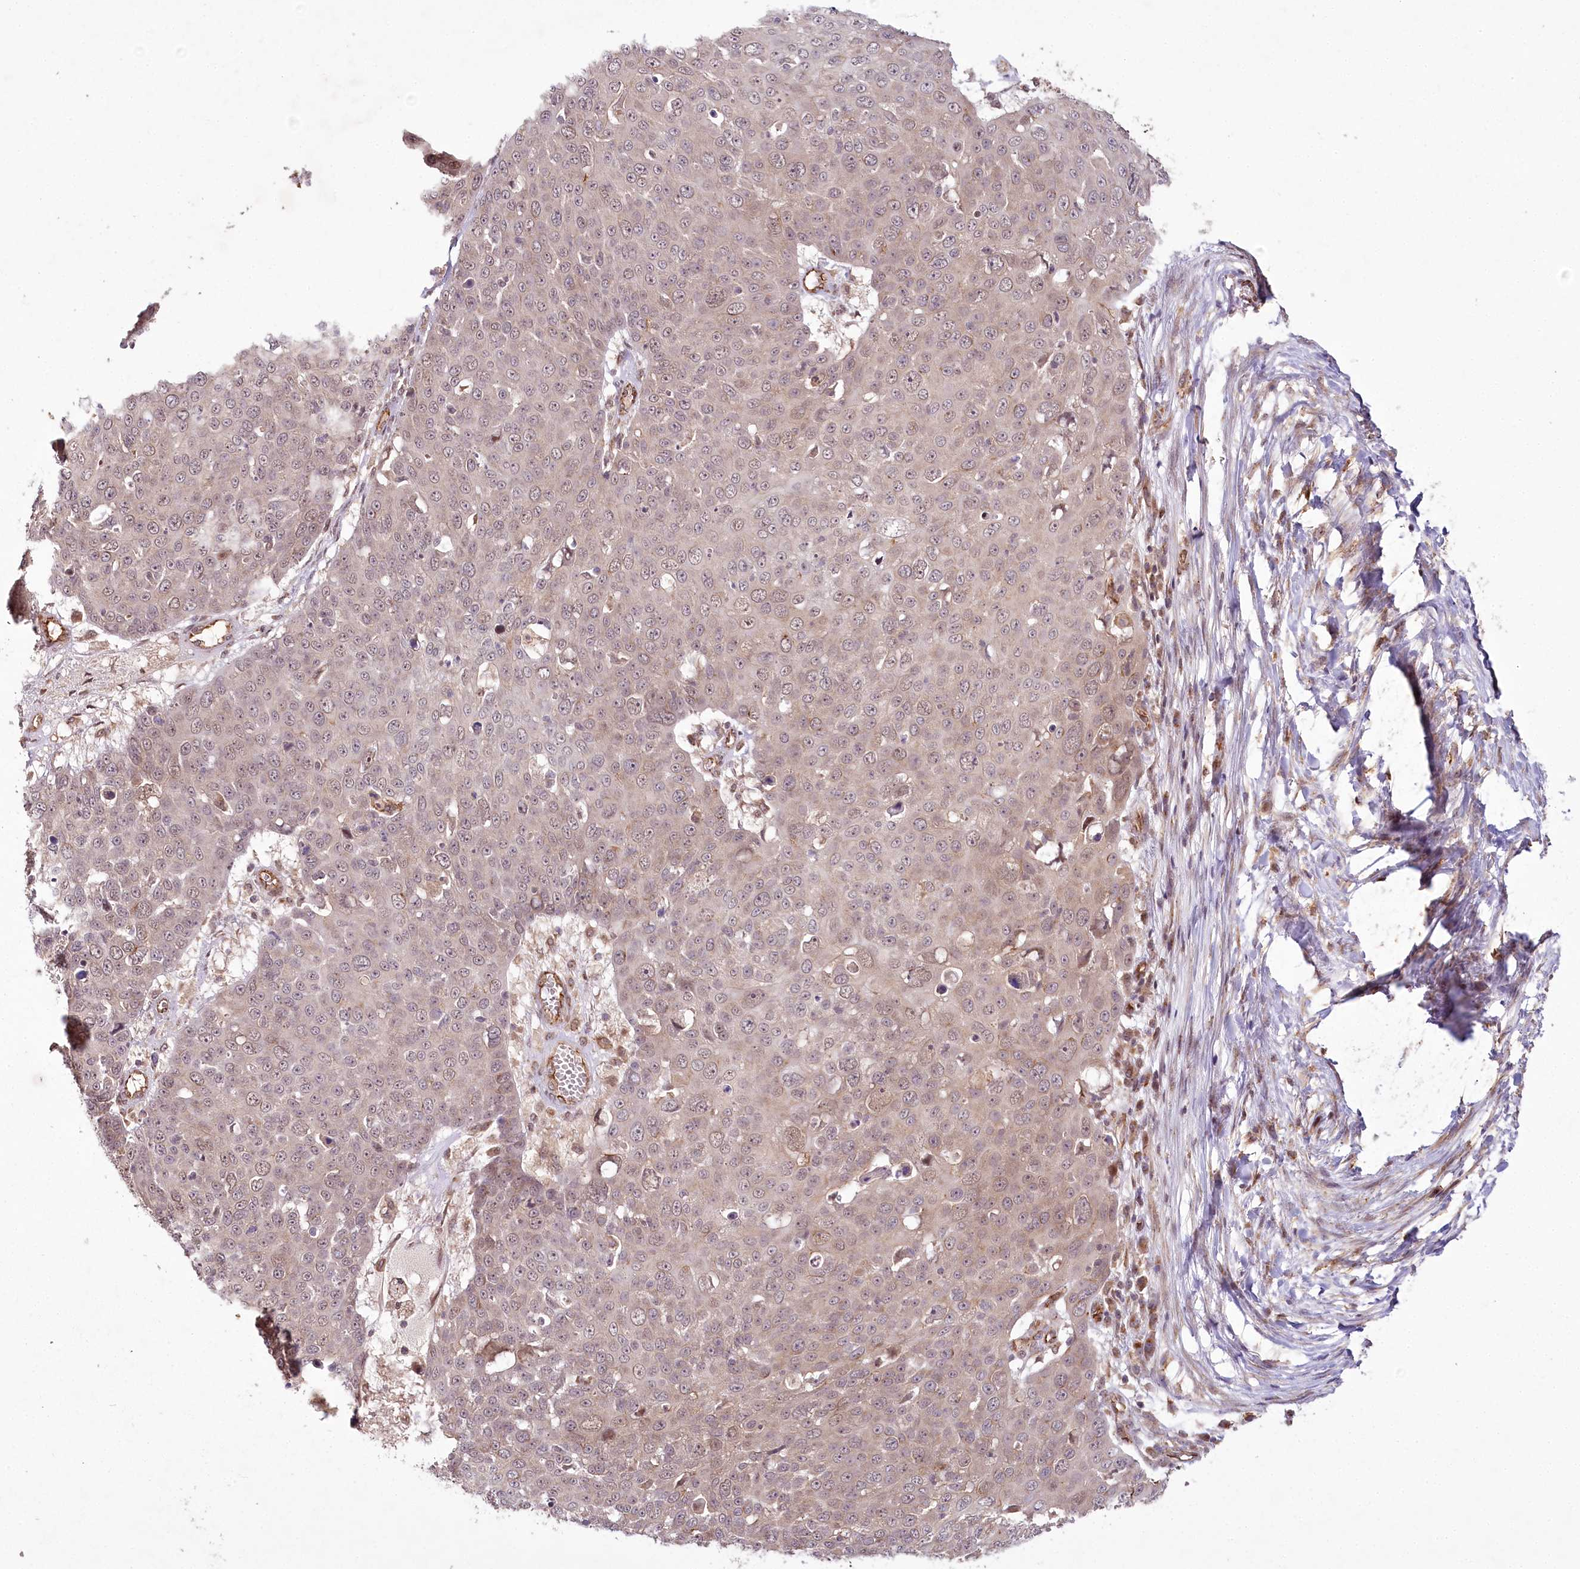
{"staining": {"intensity": "weak", "quantity": "25%-75%", "location": "cytoplasmic/membranous,nuclear"}, "tissue": "skin cancer", "cell_type": "Tumor cells", "image_type": "cancer", "snomed": [{"axis": "morphology", "description": "Squamous cell carcinoma, NOS"}, {"axis": "topography", "description": "Skin"}], "caption": "Immunohistochemistry micrograph of human skin squamous cell carcinoma stained for a protein (brown), which demonstrates low levels of weak cytoplasmic/membranous and nuclear staining in approximately 25%-75% of tumor cells.", "gene": "ALKBH8", "patient": {"sex": "male", "age": 71}}